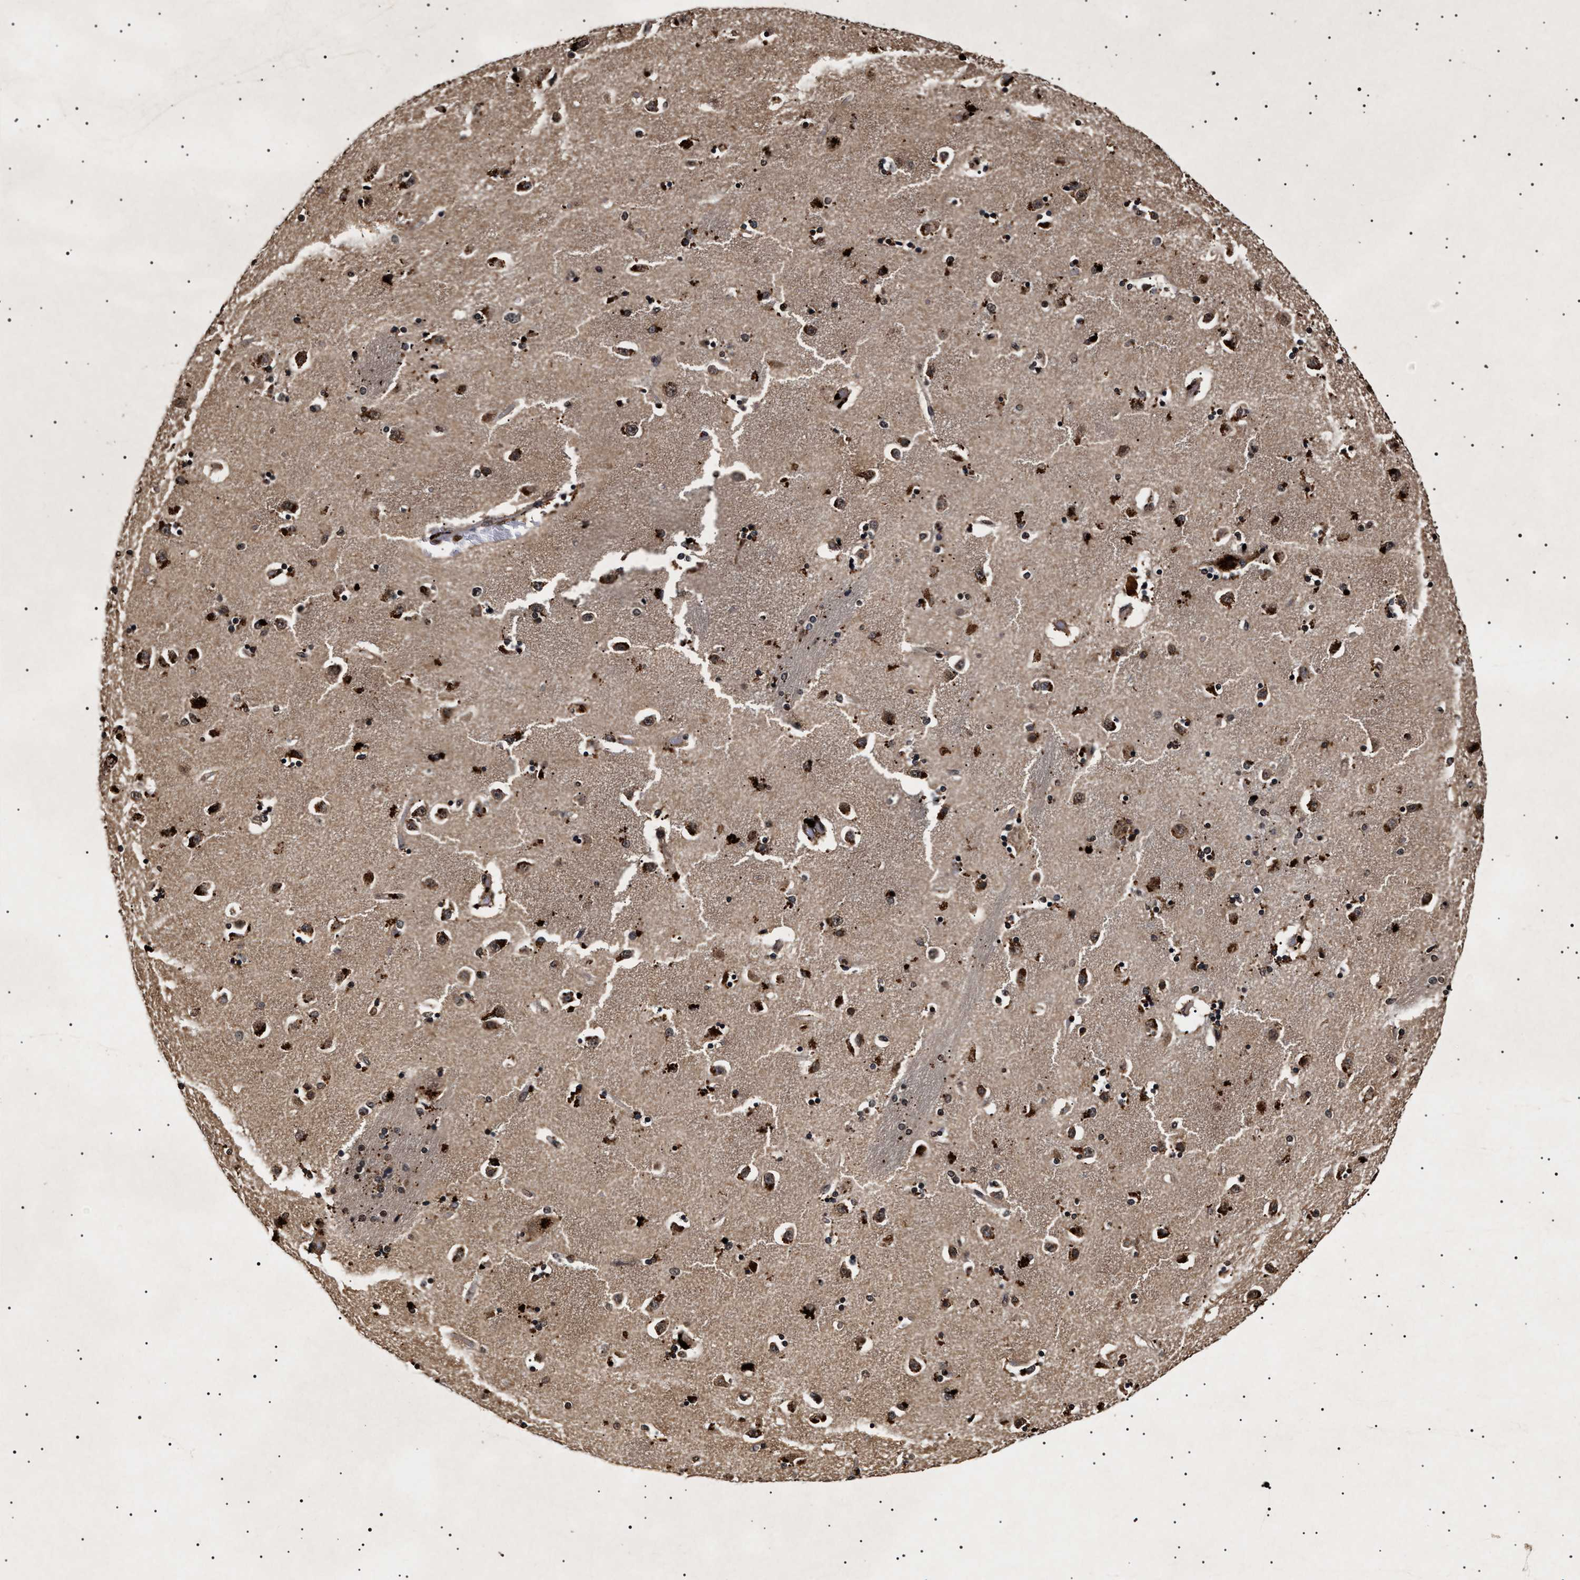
{"staining": {"intensity": "moderate", "quantity": "<25%", "location": "cytoplasmic/membranous"}, "tissue": "caudate", "cell_type": "Glial cells", "image_type": "normal", "snomed": [{"axis": "morphology", "description": "Normal tissue, NOS"}, {"axis": "topography", "description": "Lateral ventricle wall"}], "caption": "A brown stain highlights moderate cytoplasmic/membranous staining of a protein in glial cells of normal caudate. (brown staining indicates protein expression, while blue staining denotes nuclei).", "gene": "KIF21A", "patient": {"sex": "female", "age": 54}}